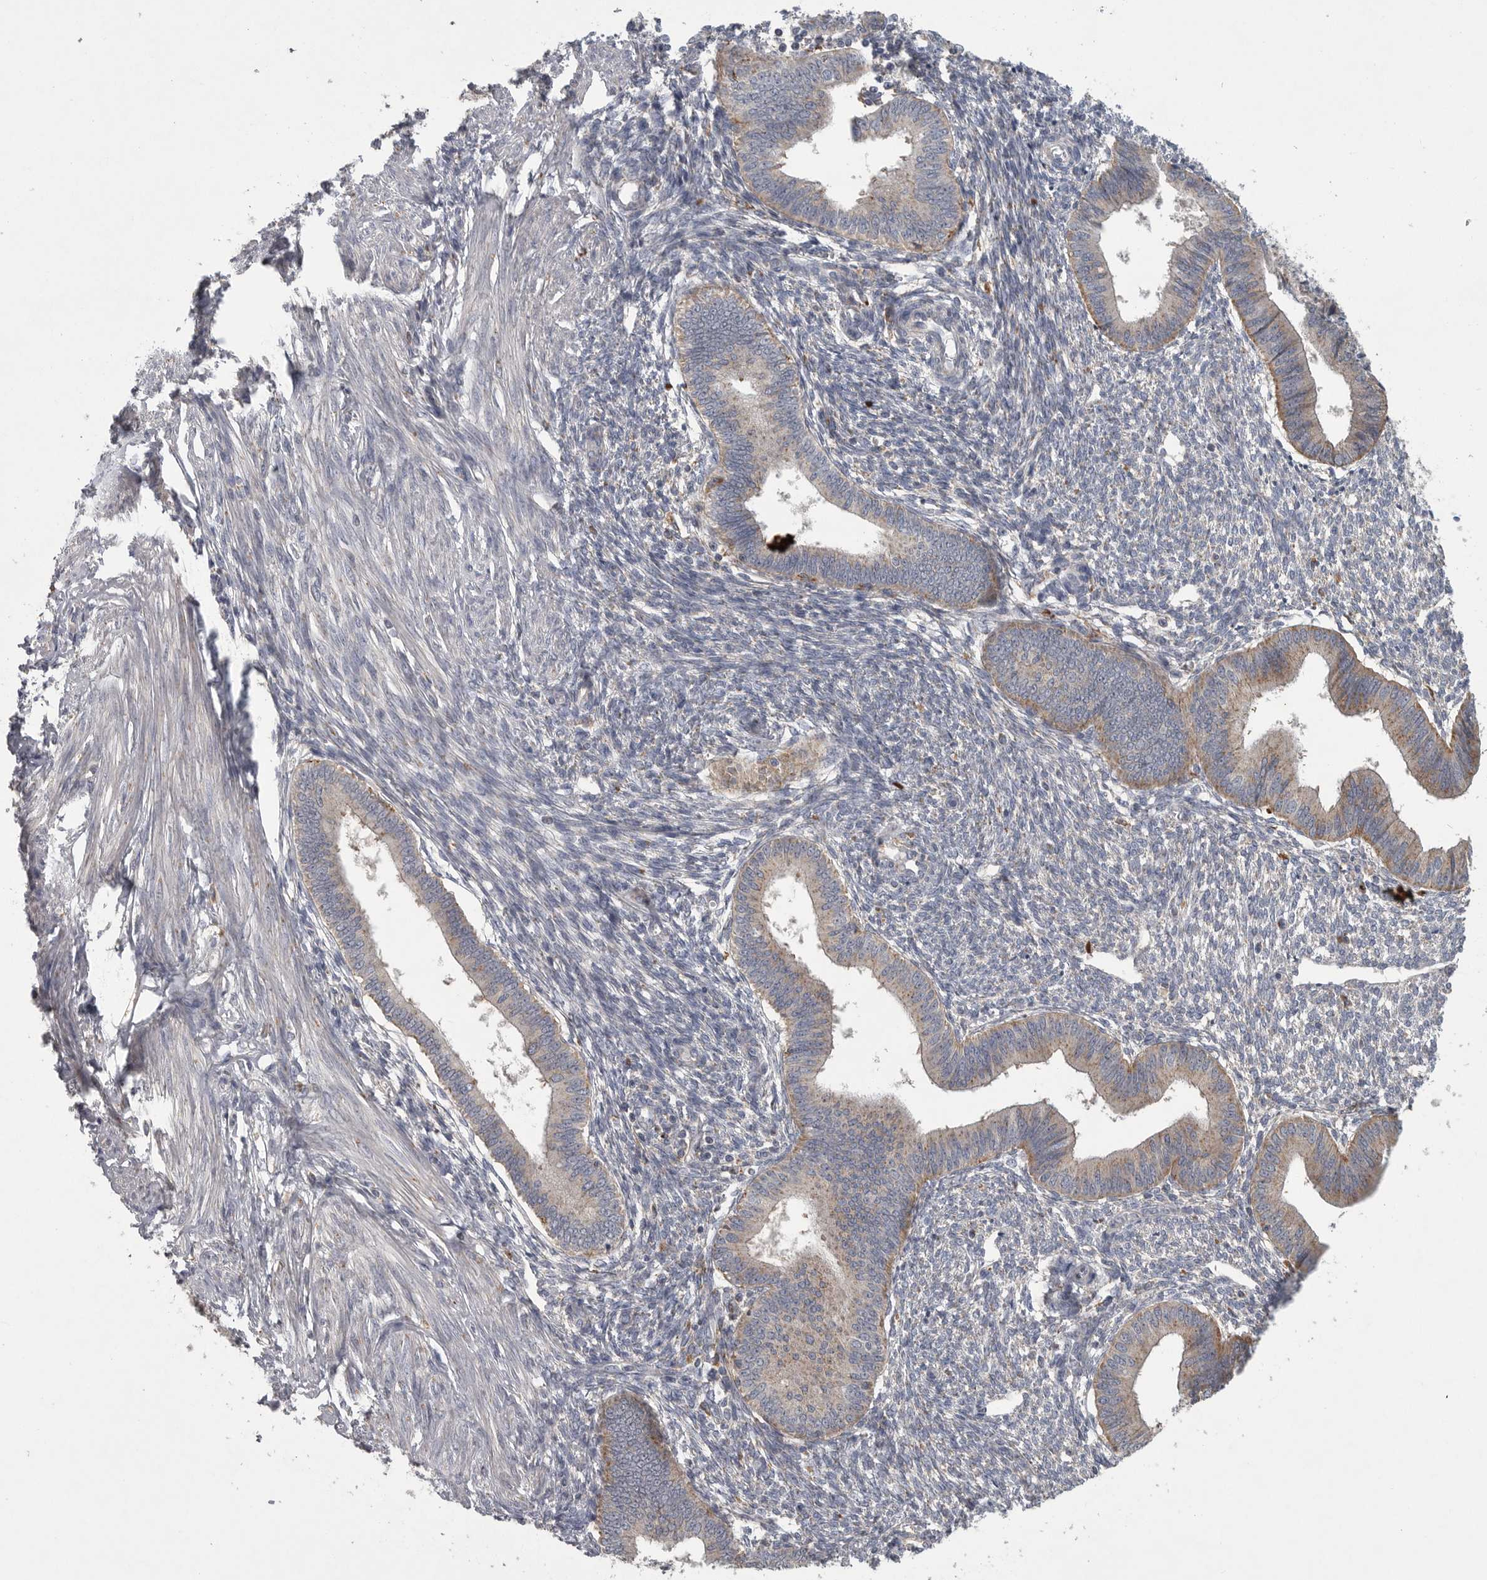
{"staining": {"intensity": "moderate", "quantity": "<25%", "location": "cytoplasmic/membranous"}, "tissue": "endometrium", "cell_type": "Cells in endometrial stroma", "image_type": "normal", "snomed": [{"axis": "morphology", "description": "Normal tissue, NOS"}, {"axis": "topography", "description": "Endometrium"}], "caption": "Protein positivity by IHC exhibits moderate cytoplasmic/membranous expression in approximately <25% of cells in endometrial stroma in unremarkable endometrium.", "gene": "LAMTOR3", "patient": {"sex": "female", "age": 46}}